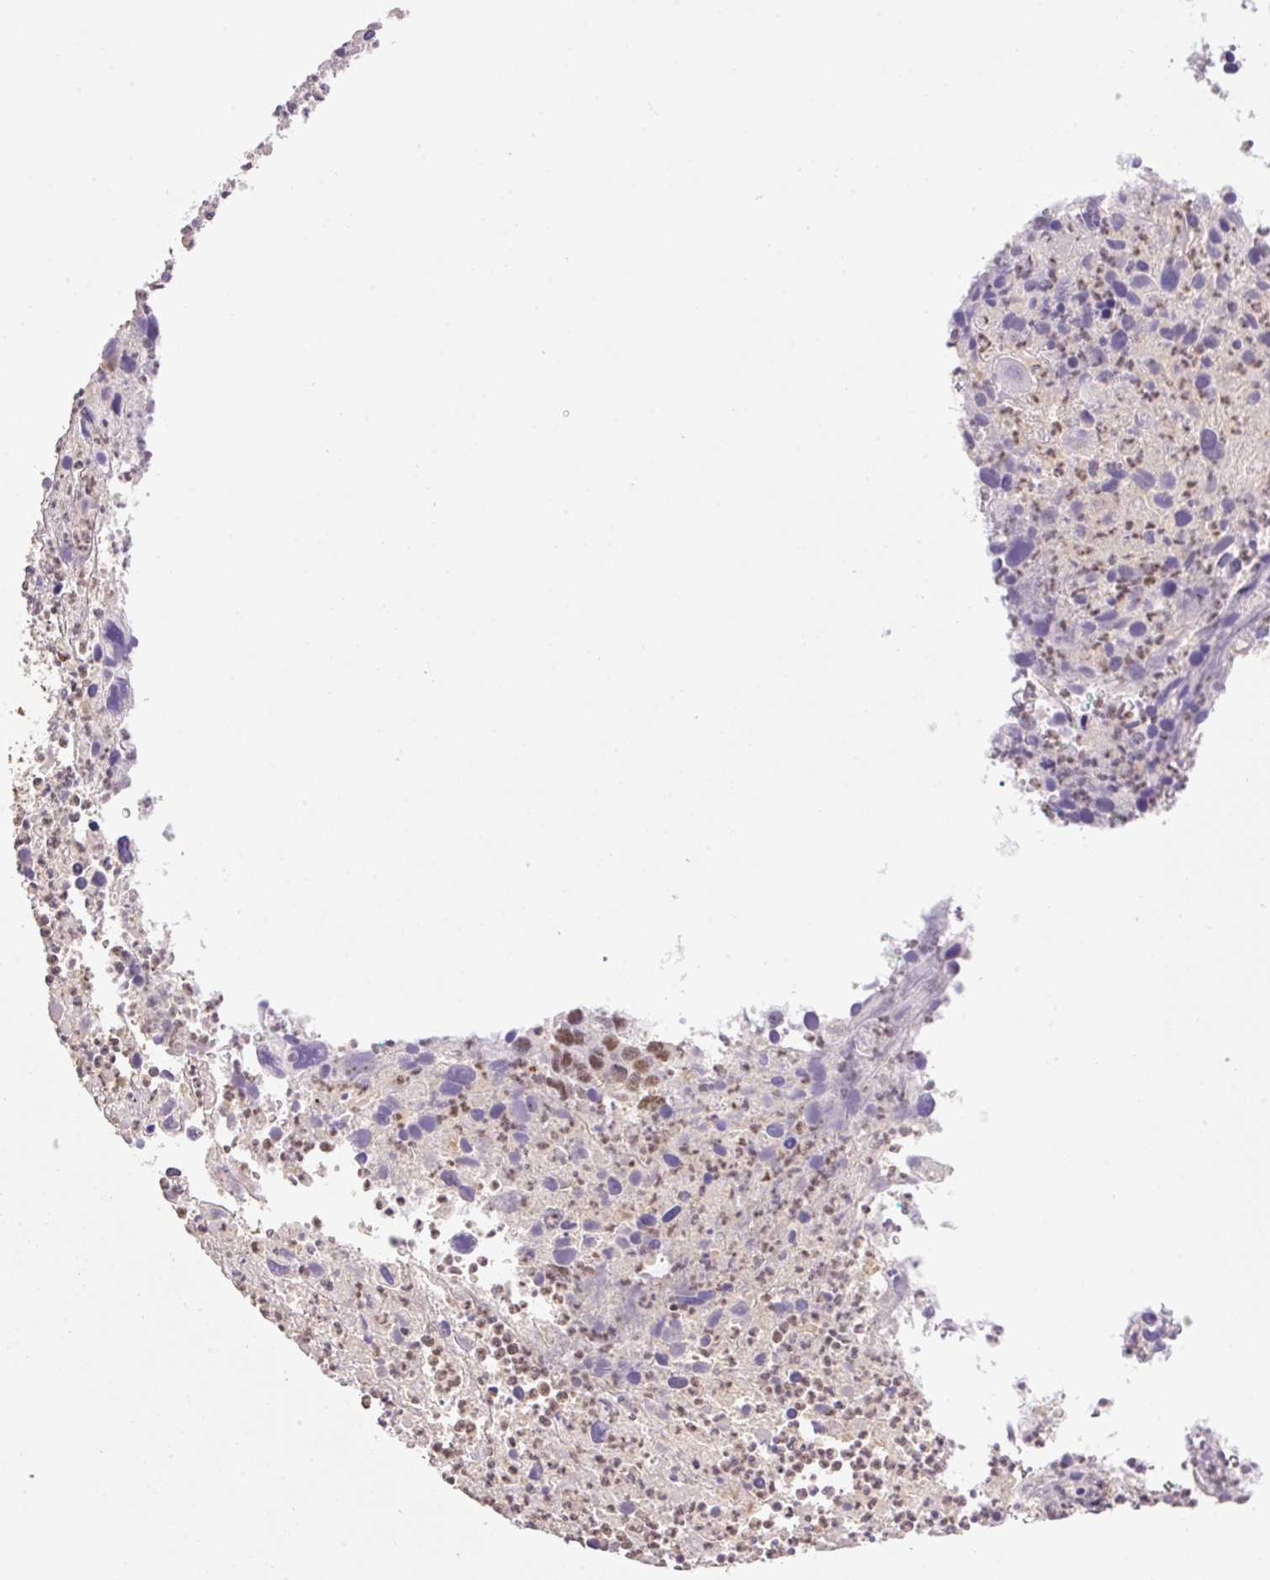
{"staining": {"intensity": "moderate", "quantity": ">75%", "location": "nuclear"}, "tissue": "cervical cancer", "cell_type": "Tumor cells", "image_type": "cancer", "snomed": [{"axis": "morphology", "description": "Squamous cell carcinoma, NOS"}, {"axis": "topography", "description": "Cervix"}], "caption": "Human cervical cancer (squamous cell carcinoma) stained with a protein marker demonstrates moderate staining in tumor cells.", "gene": "VPS25", "patient": {"sex": "female", "age": 55}}